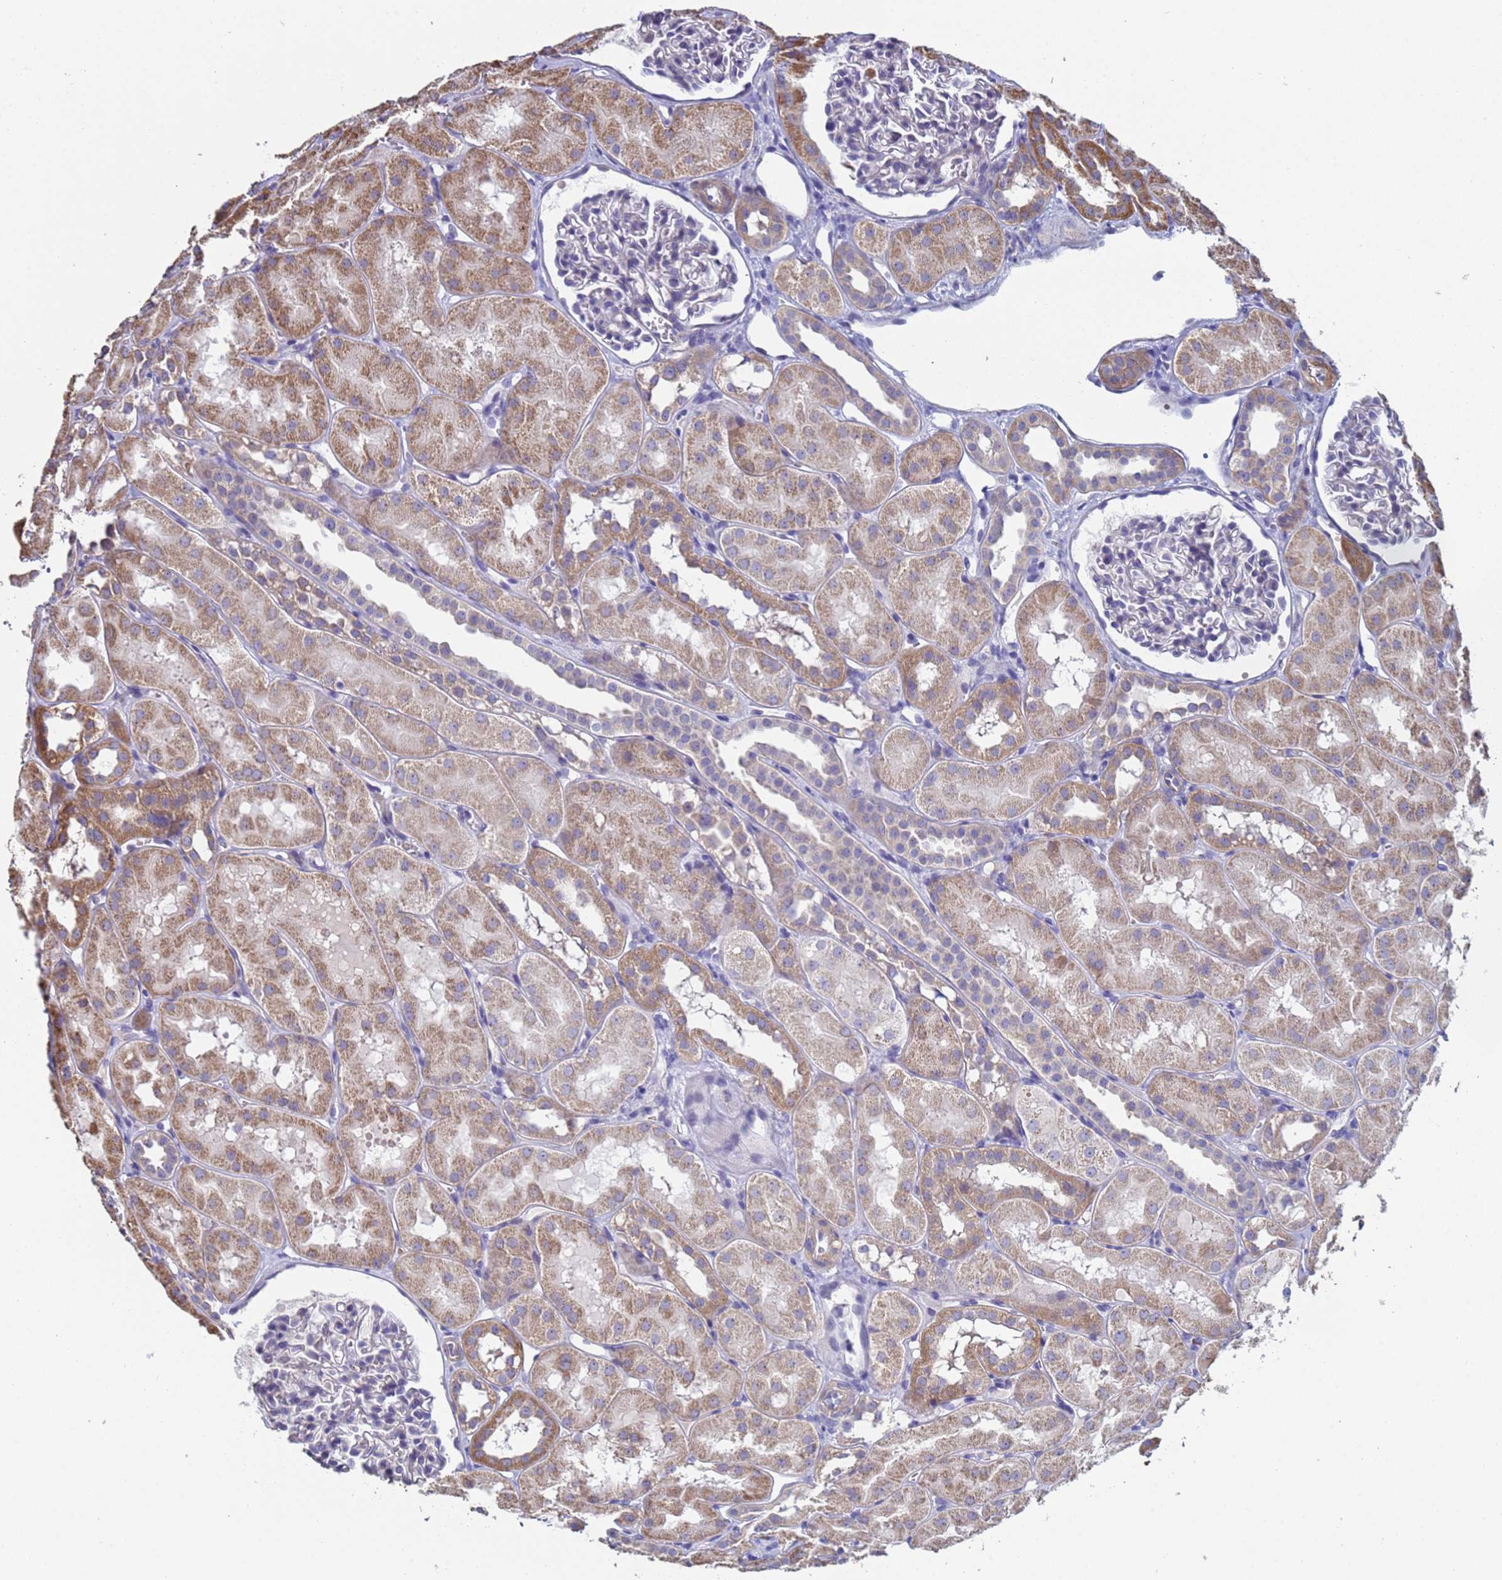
{"staining": {"intensity": "negative", "quantity": "none", "location": "none"}, "tissue": "kidney", "cell_type": "Cells in glomeruli", "image_type": "normal", "snomed": [{"axis": "morphology", "description": "Normal tissue, NOS"}, {"axis": "topography", "description": "Kidney"}, {"axis": "topography", "description": "Urinary bladder"}], "caption": "IHC of benign kidney demonstrates no staining in cells in glomeruli.", "gene": "CLHC1", "patient": {"sex": "male", "age": 16}}